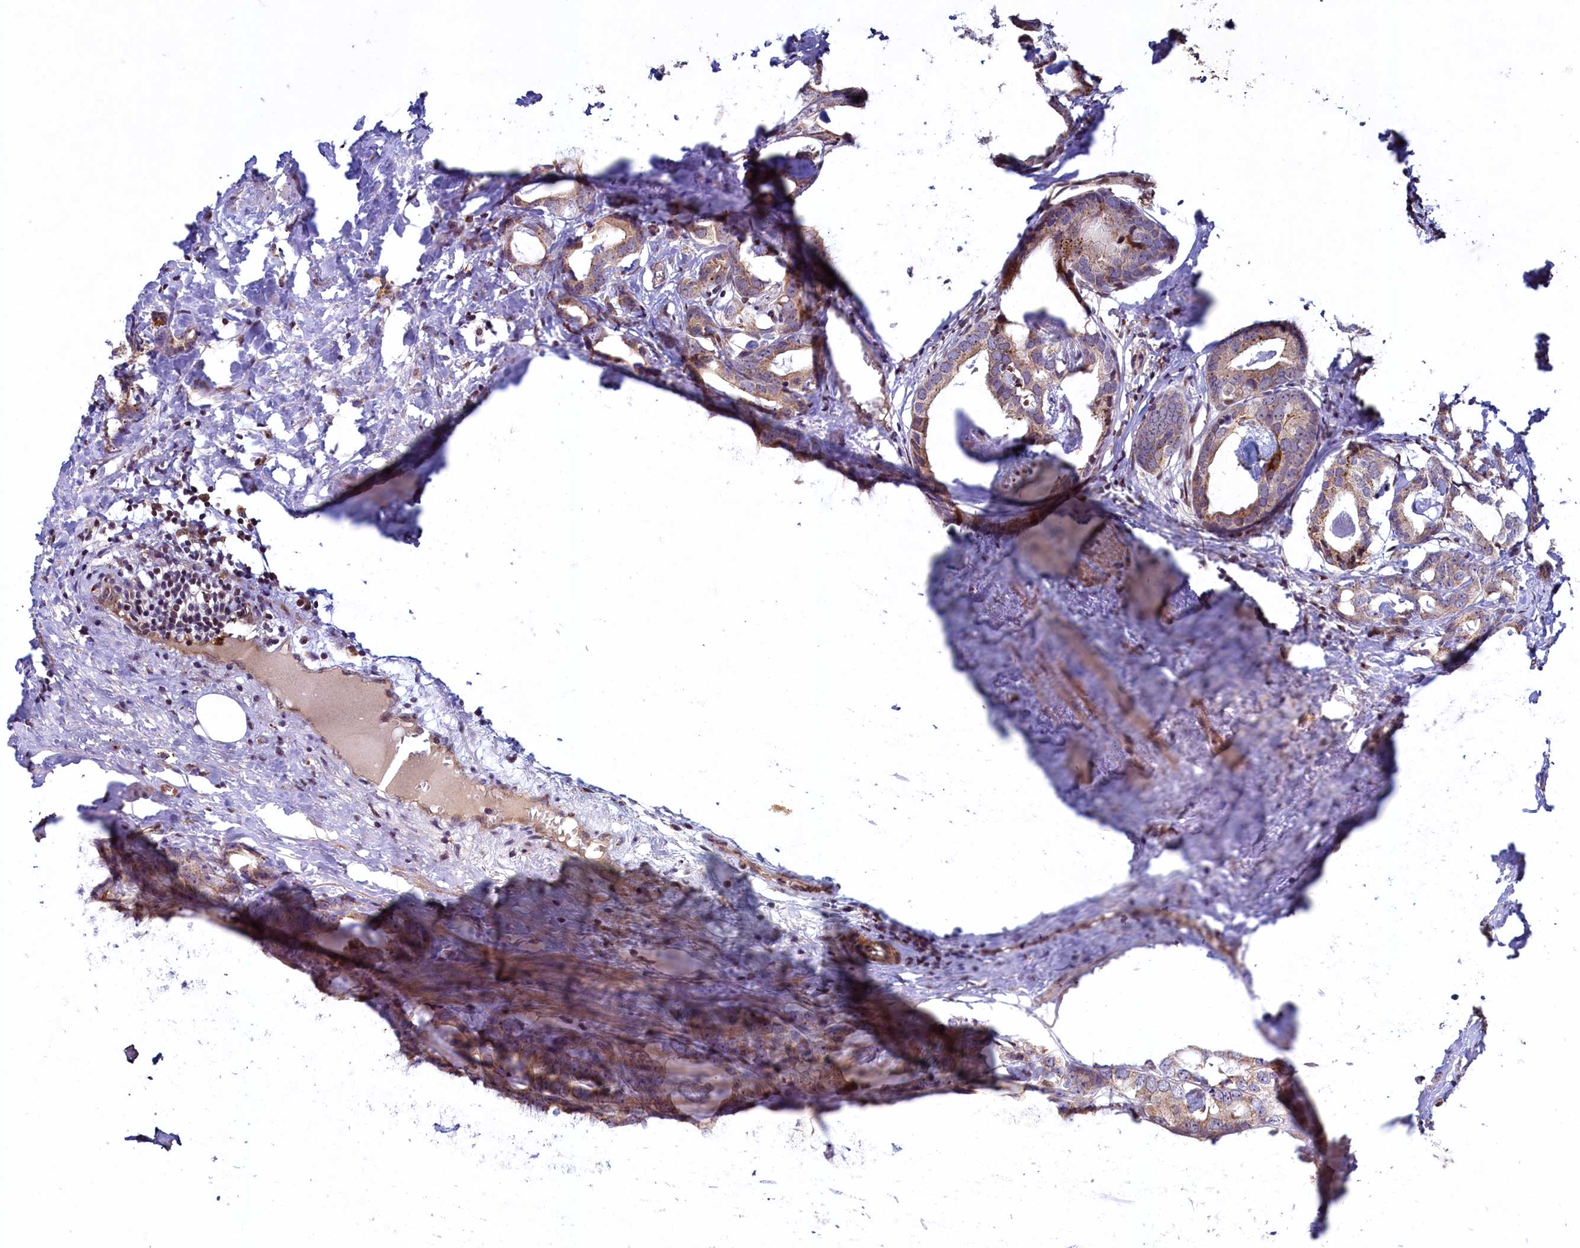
{"staining": {"intensity": "weak", "quantity": ">75%", "location": "cytoplasmic/membranous"}, "tissue": "prostate cancer", "cell_type": "Tumor cells", "image_type": "cancer", "snomed": [{"axis": "morphology", "description": "Adenocarcinoma, Low grade"}, {"axis": "topography", "description": "Prostate"}], "caption": "Immunohistochemical staining of prostate cancer (adenocarcinoma (low-grade)) displays low levels of weak cytoplasmic/membranous expression in approximately >75% of tumor cells.", "gene": "ZNF577", "patient": {"sex": "male", "age": 71}}